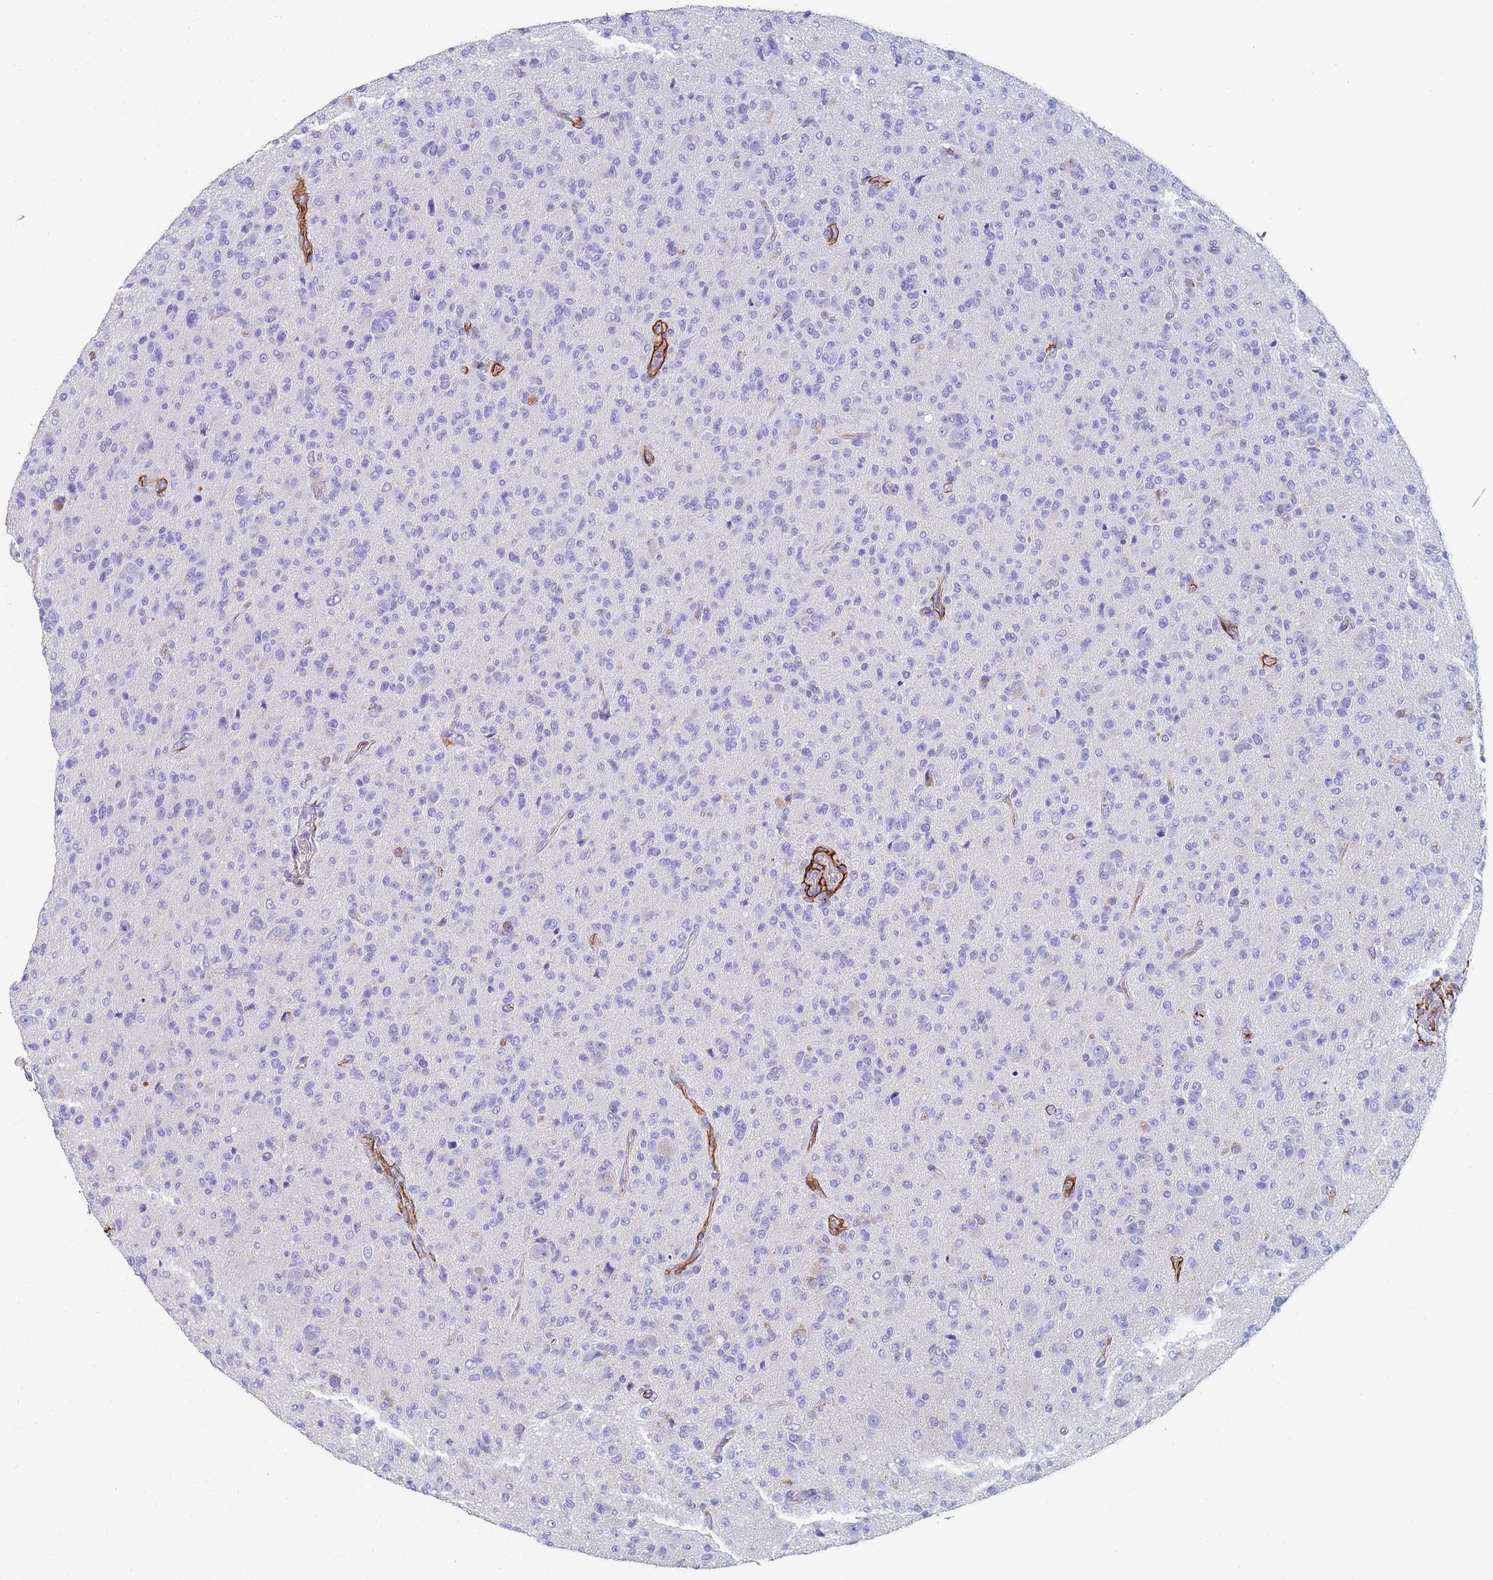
{"staining": {"intensity": "negative", "quantity": "none", "location": "none"}, "tissue": "glioma", "cell_type": "Tumor cells", "image_type": "cancer", "snomed": [{"axis": "morphology", "description": "Glioma, malignant, High grade"}, {"axis": "topography", "description": "Brain"}], "caption": "Histopathology image shows no protein positivity in tumor cells of high-grade glioma (malignant) tissue.", "gene": "ABCA8", "patient": {"sex": "female", "age": 57}}